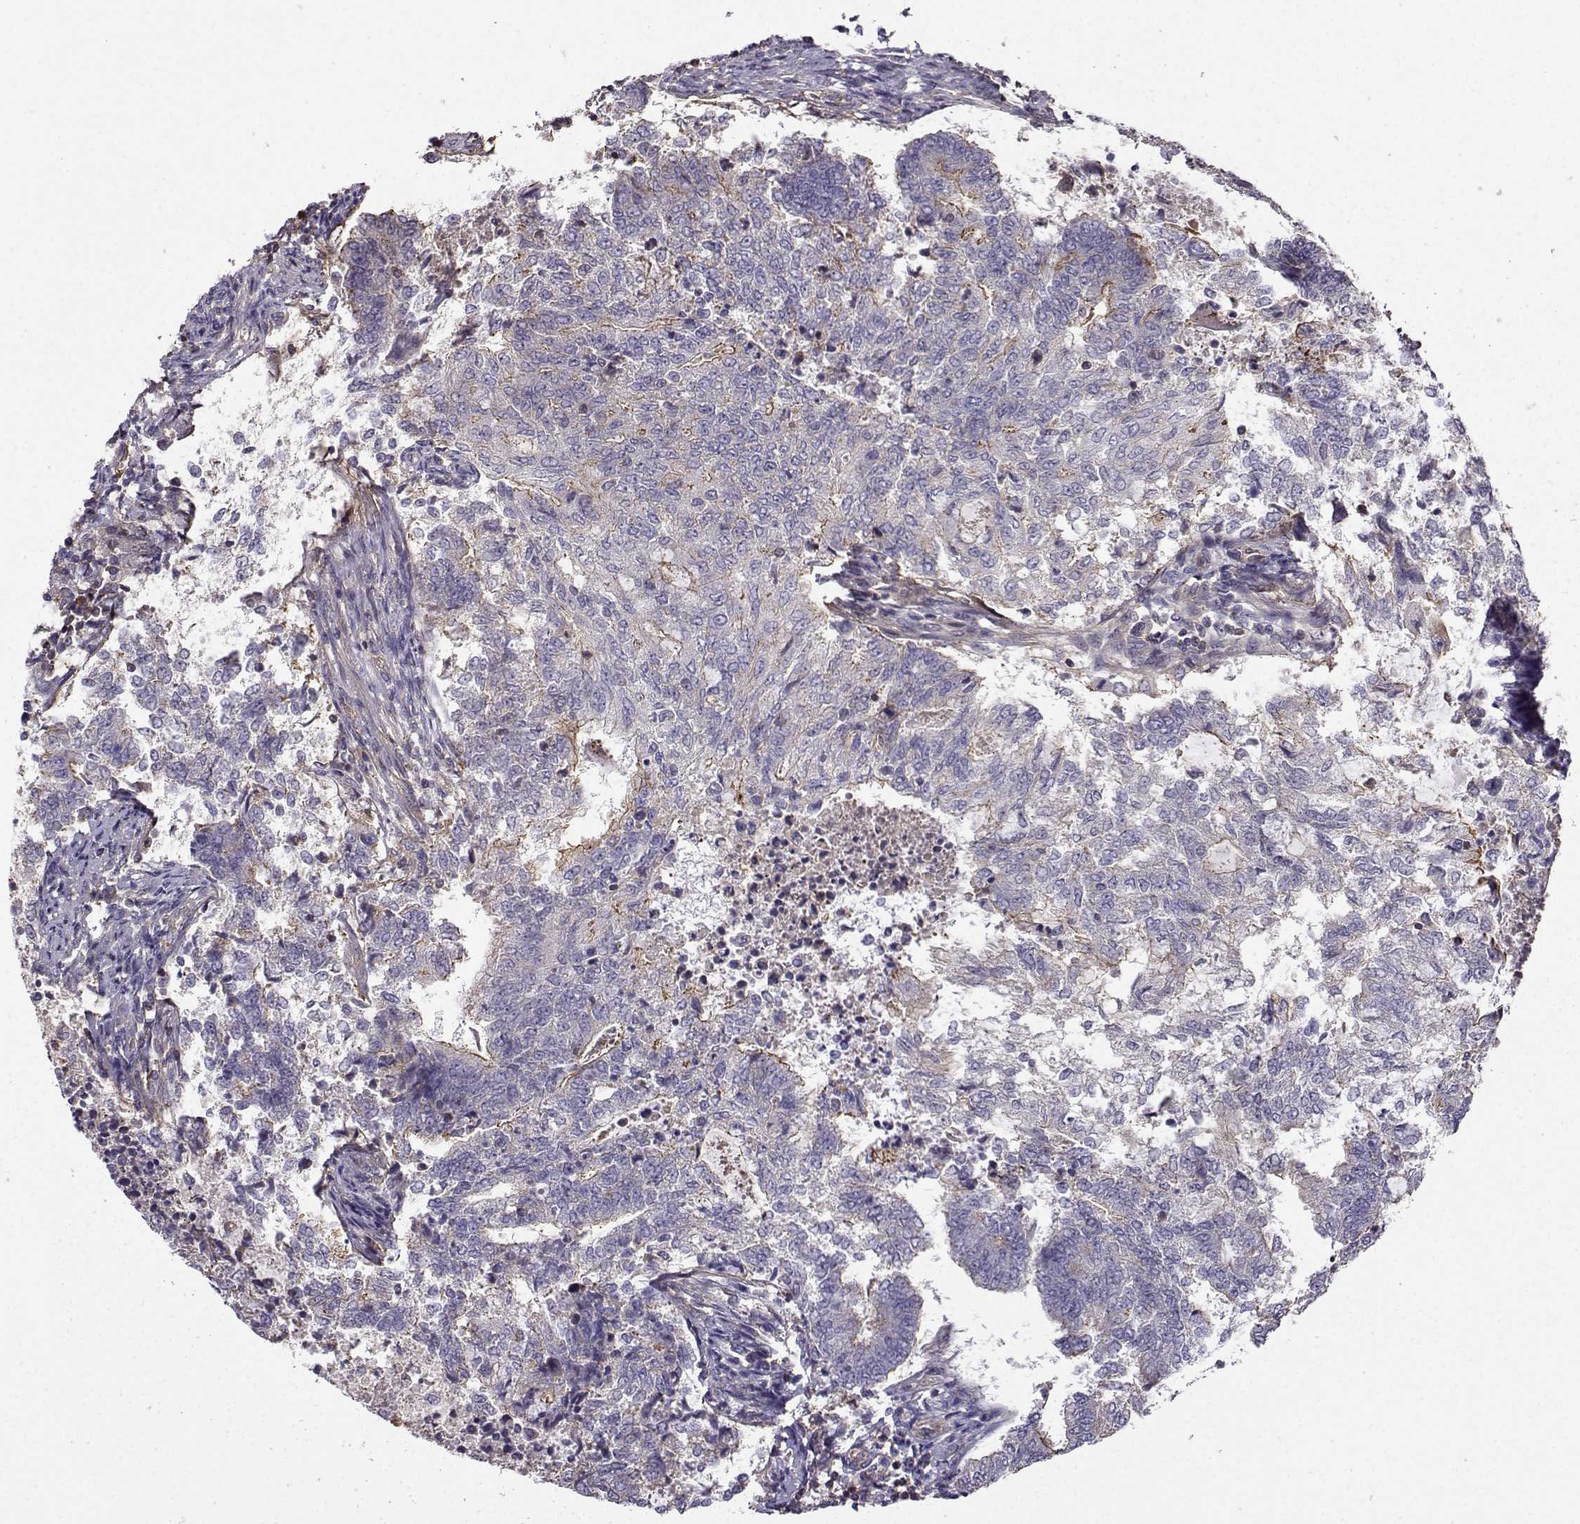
{"staining": {"intensity": "strong", "quantity": "<25%", "location": "cytoplasmic/membranous"}, "tissue": "endometrial cancer", "cell_type": "Tumor cells", "image_type": "cancer", "snomed": [{"axis": "morphology", "description": "Adenocarcinoma, NOS"}, {"axis": "topography", "description": "Endometrium"}], "caption": "Brown immunohistochemical staining in endometrial adenocarcinoma reveals strong cytoplasmic/membranous expression in about <25% of tumor cells.", "gene": "ITGB8", "patient": {"sex": "female", "age": 65}}